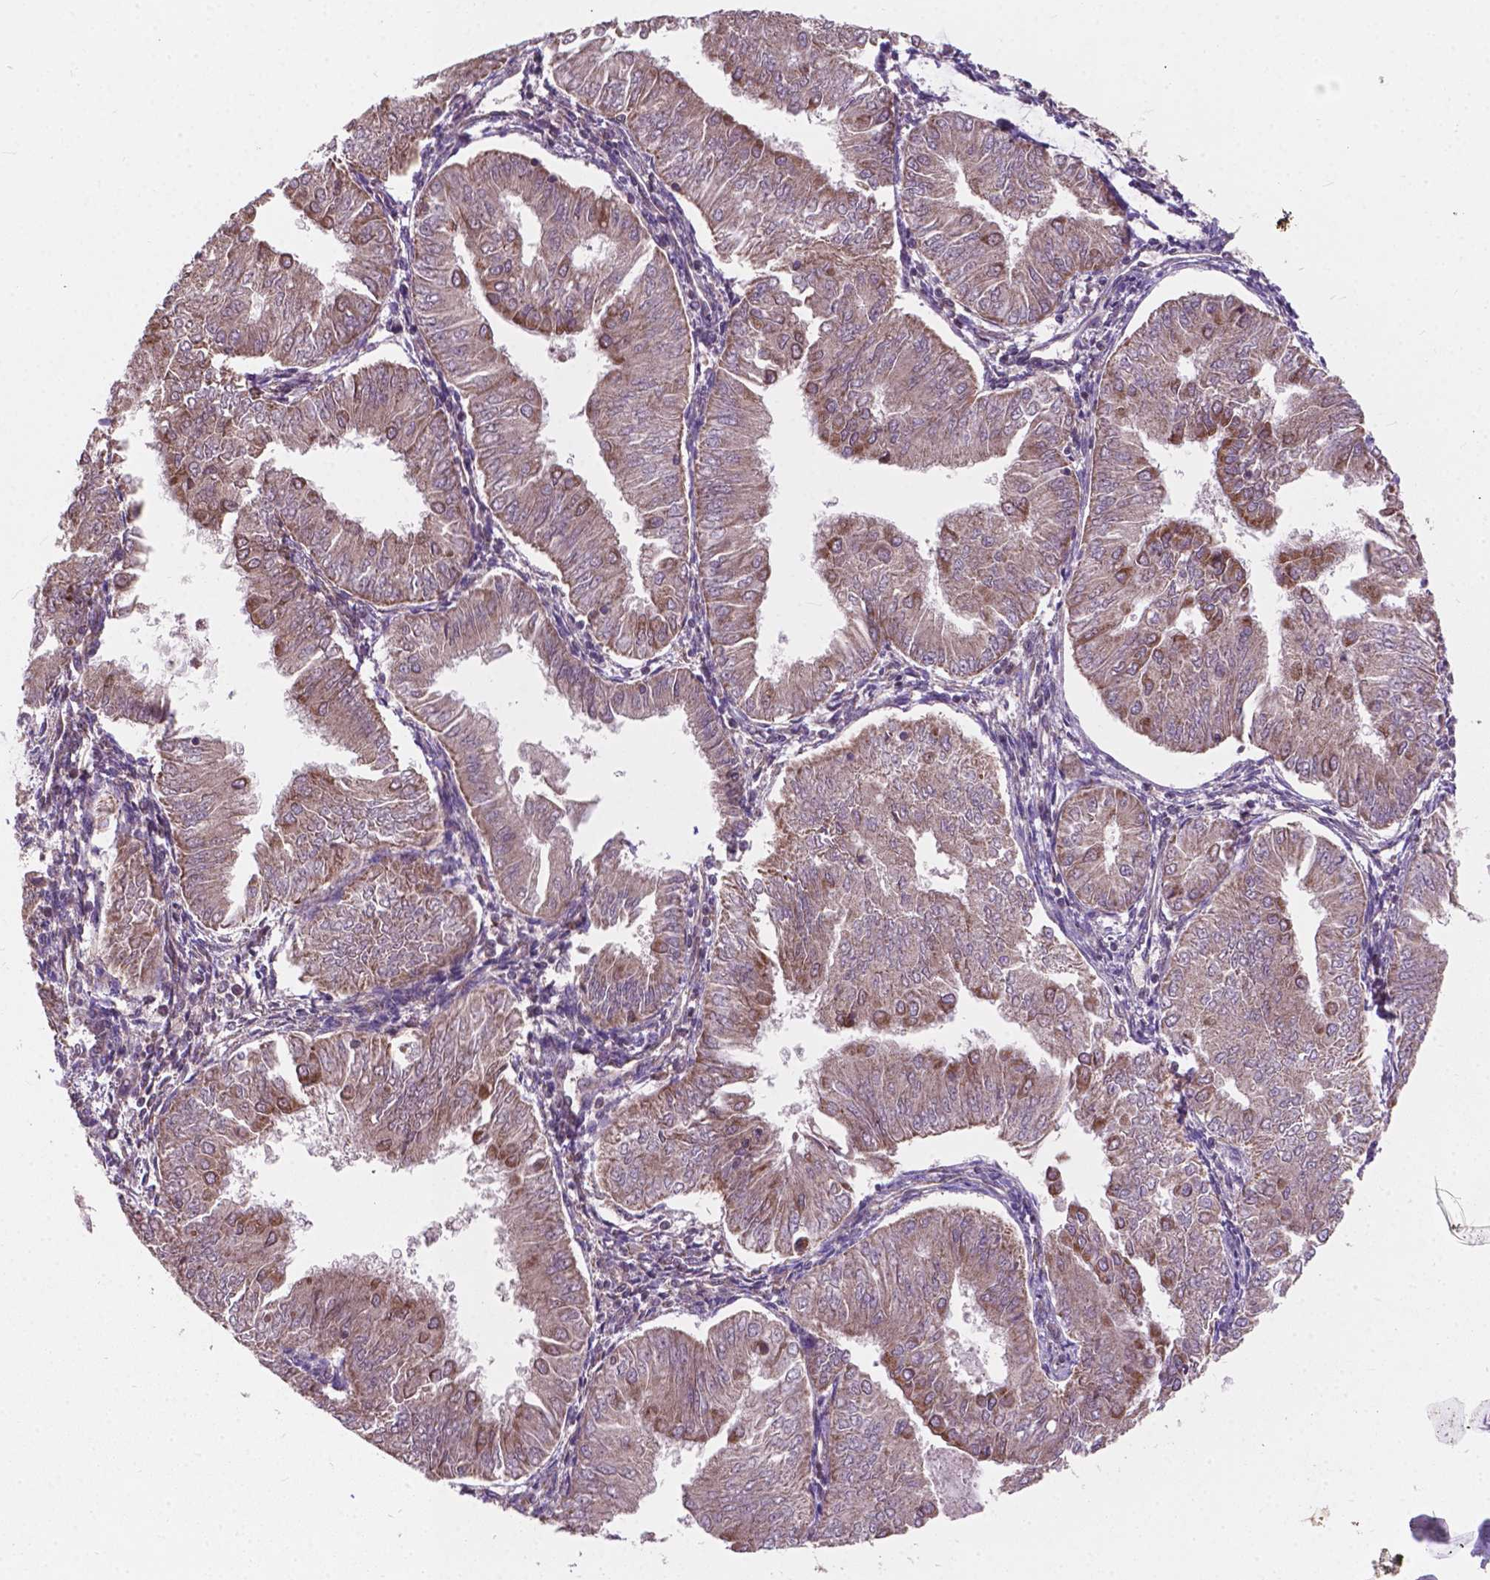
{"staining": {"intensity": "moderate", "quantity": "<25%", "location": "cytoplasmic/membranous"}, "tissue": "endometrial cancer", "cell_type": "Tumor cells", "image_type": "cancer", "snomed": [{"axis": "morphology", "description": "Adenocarcinoma, NOS"}, {"axis": "topography", "description": "Endometrium"}], "caption": "Adenocarcinoma (endometrial) was stained to show a protein in brown. There is low levels of moderate cytoplasmic/membranous expression in approximately <25% of tumor cells.", "gene": "MRPL33", "patient": {"sex": "female", "age": 53}}